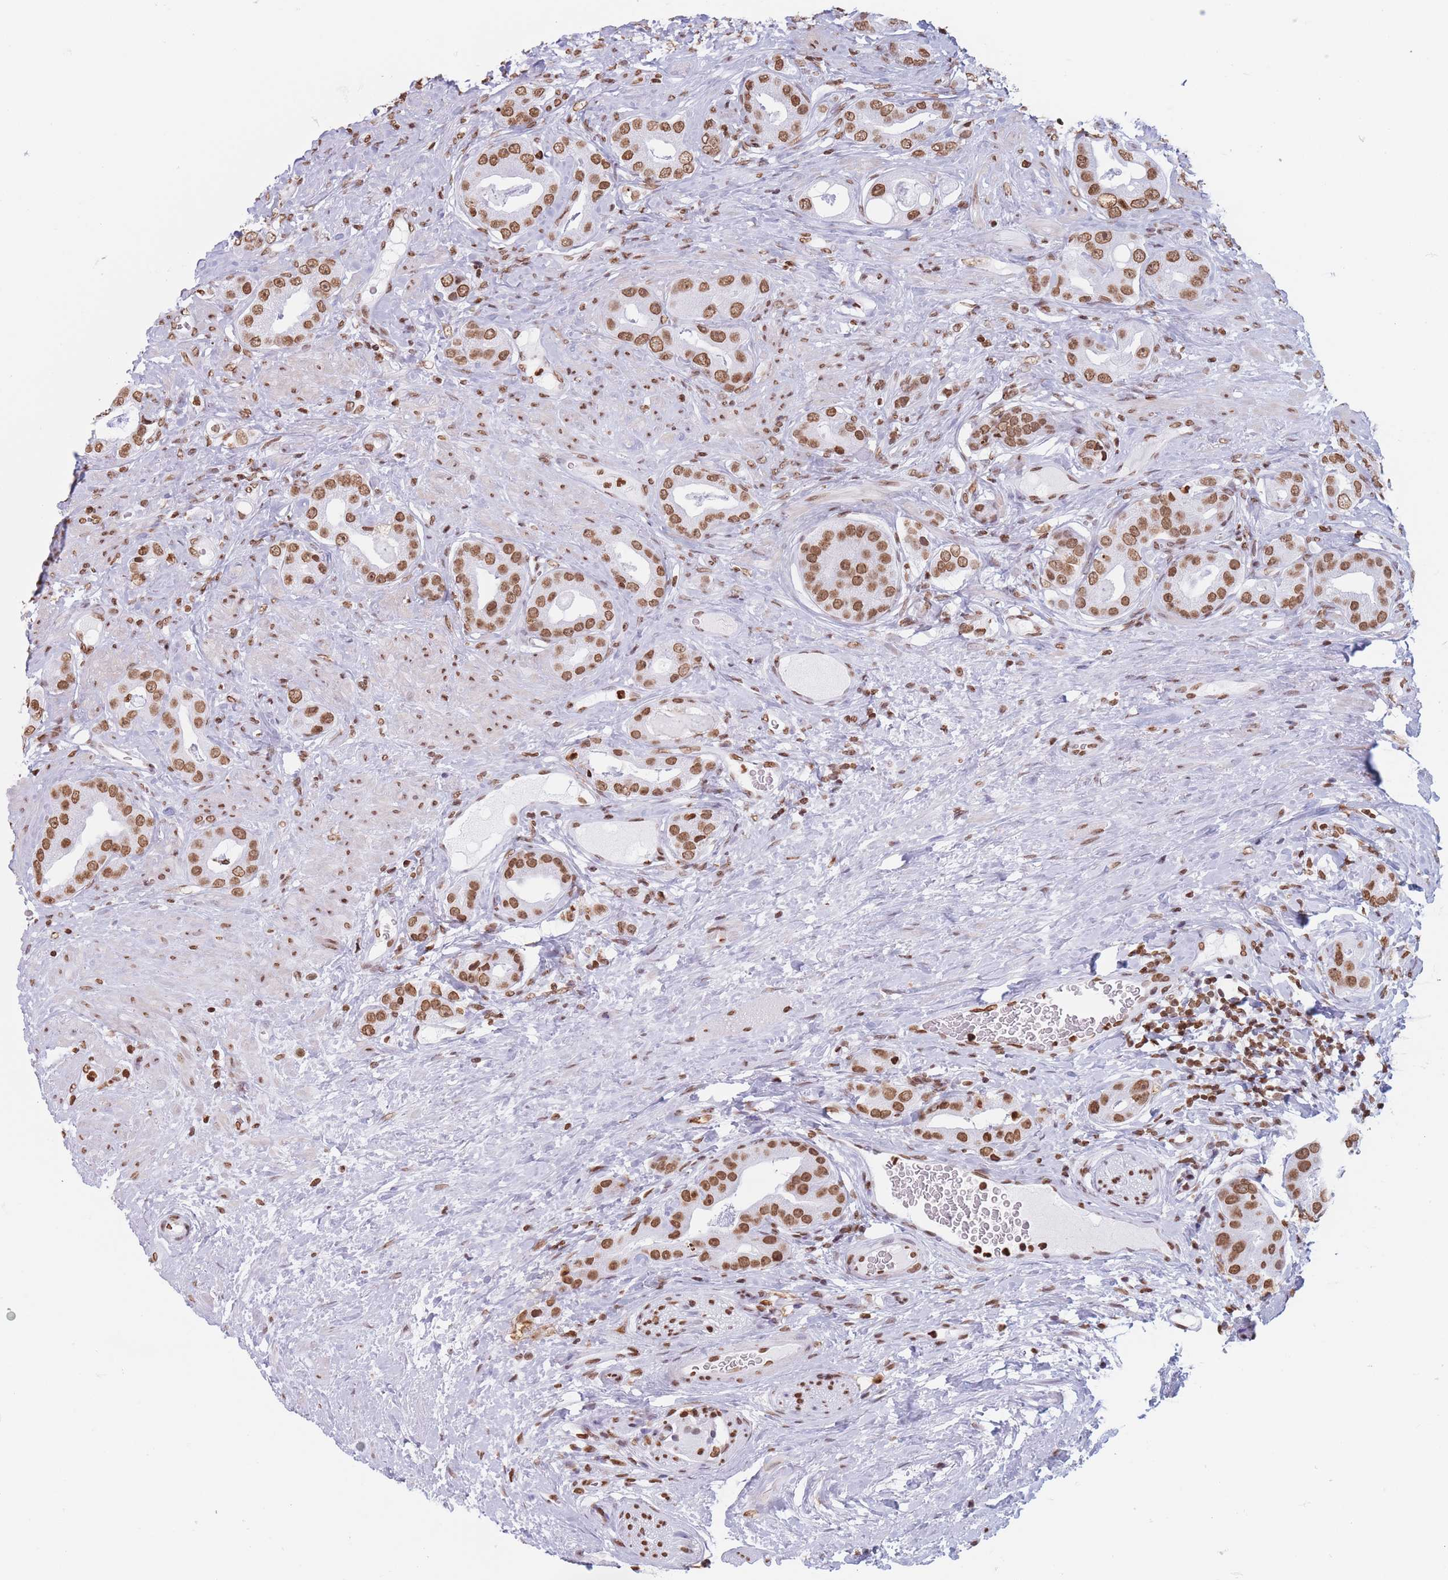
{"staining": {"intensity": "moderate", "quantity": ">75%", "location": "nuclear"}, "tissue": "prostate cancer", "cell_type": "Tumor cells", "image_type": "cancer", "snomed": [{"axis": "morphology", "description": "Adenocarcinoma, High grade"}, {"axis": "topography", "description": "Prostate"}], "caption": "The micrograph exhibits immunohistochemical staining of high-grade adenocarcinoma (prostate). There is moderate nuclear staining is seen in approximately >75% of tumor cells.", "gene": "RYK", "patient": {"sex": "male", "age": 63}}